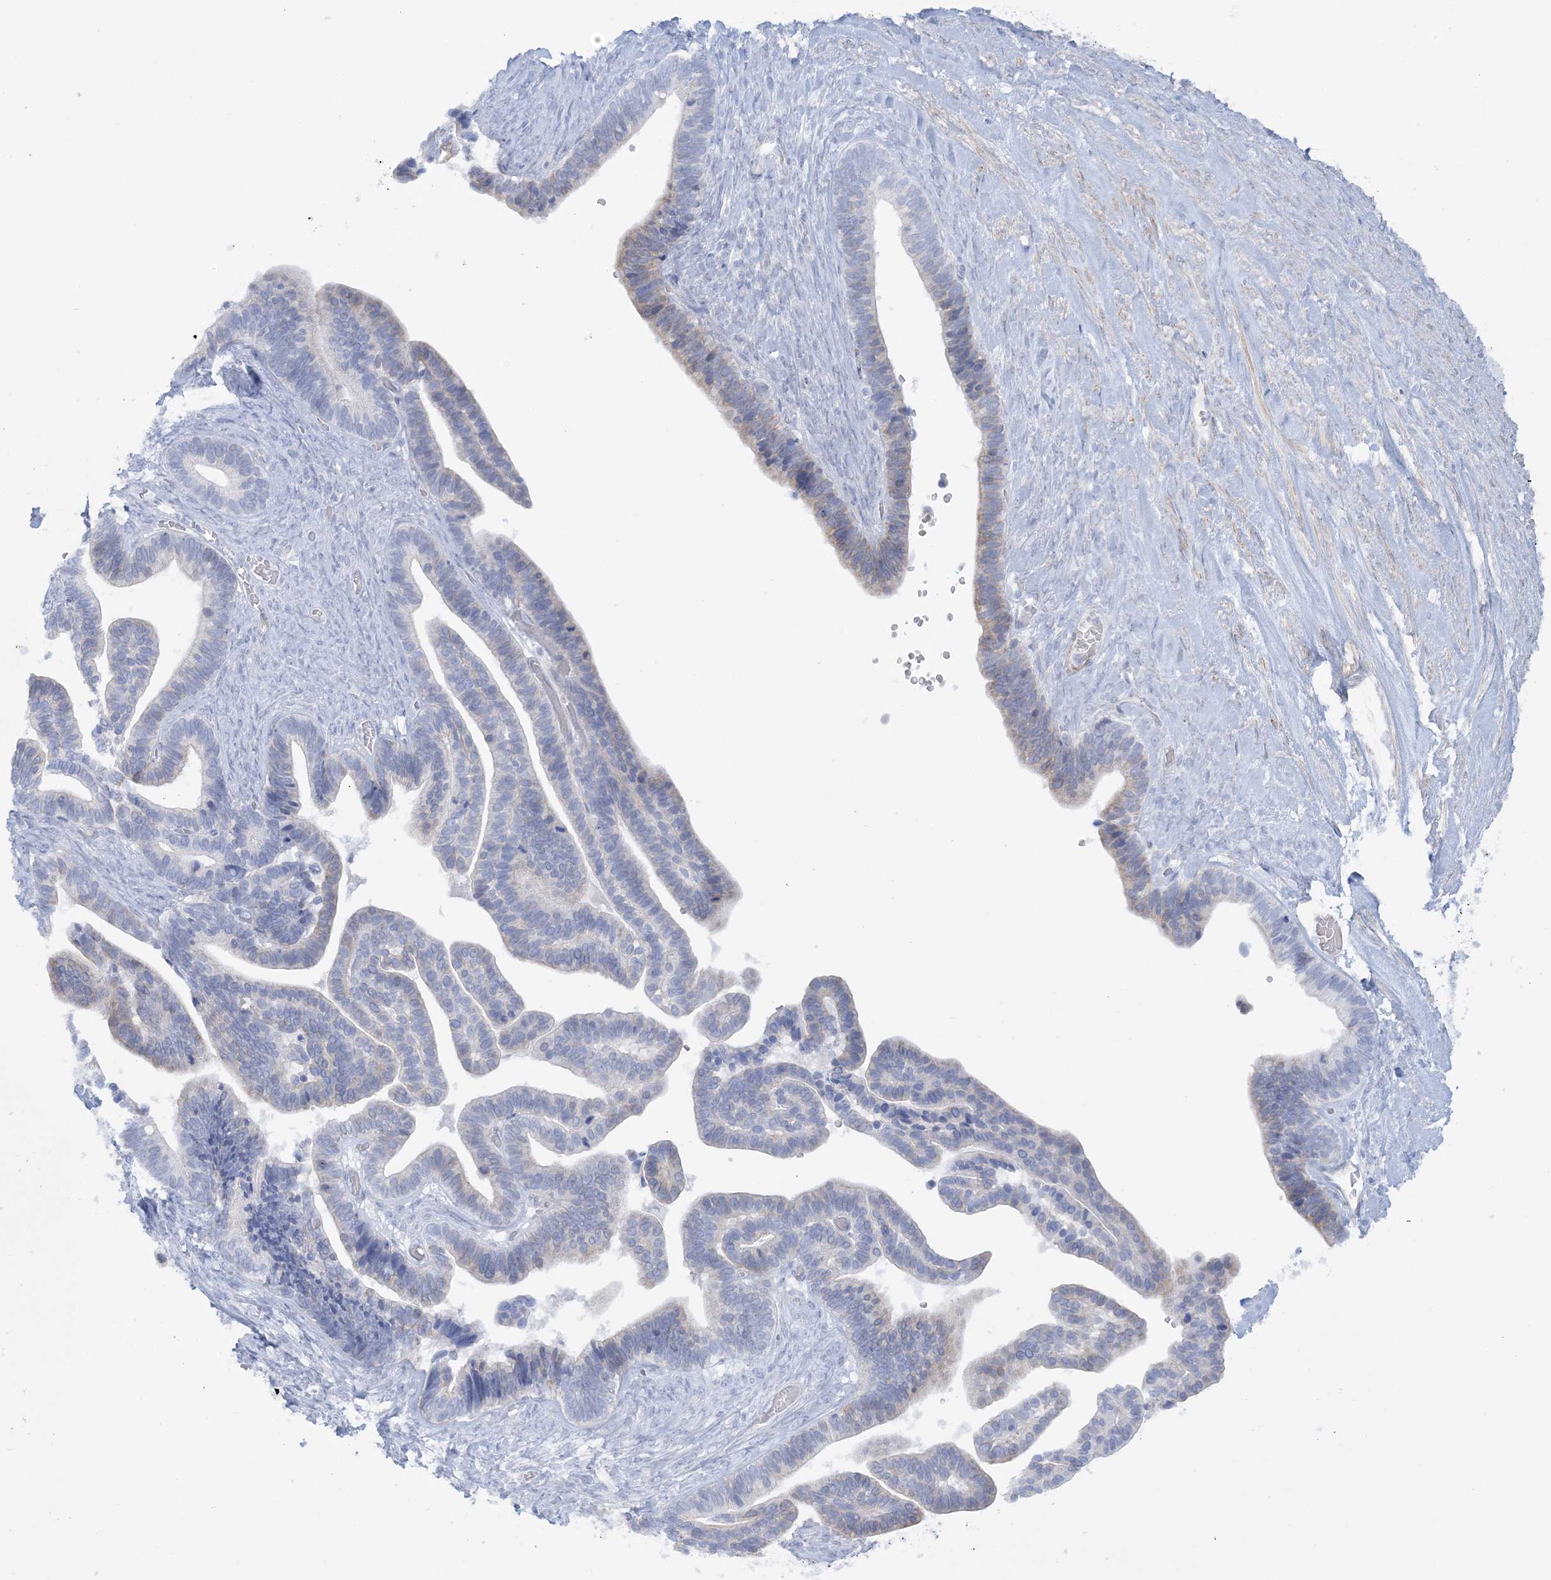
{"staining": {"intensity": "weak", "quantity": "<25%", "location": "cytoplasmic/membranous"}, "tissue": "ovarian cancer", "cell_type": "Tumor cells", "image_type": "cancer", "snomed": [{"axis": "morphology", "description": "Cystadenocarcinoma, serous, NOS"}, {"axis": "topography", "description": "Ovary"}], "caption": "Ovarian cancer stained for a protein using immunohistochemistry (IHC) demonstrates no positivity tumor cells.", "gene": "AGXT", "patient": {"sex": "female", "age": 56}}